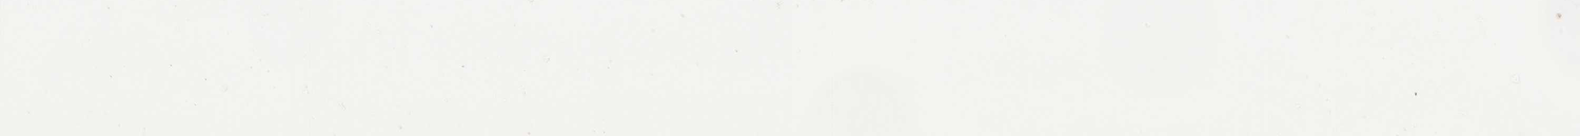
{"staining": {"intensity": "negative", "quantity": "none", "location": "none"}, "tissue": "breast", "cell_type": "Adipocytes", "image_type": "normal", "snomed": [{"axis": "morphology", "description": "Normal tissue, NOS"}, {"axis": "topography", "description": "Breast"}], "caption": "DAB immunohistochemical staining of normal breast demonstrates no significant staining in adipocytes.", "gene": "RIOX2", "patient": {"sex": "female", "age": 23}}